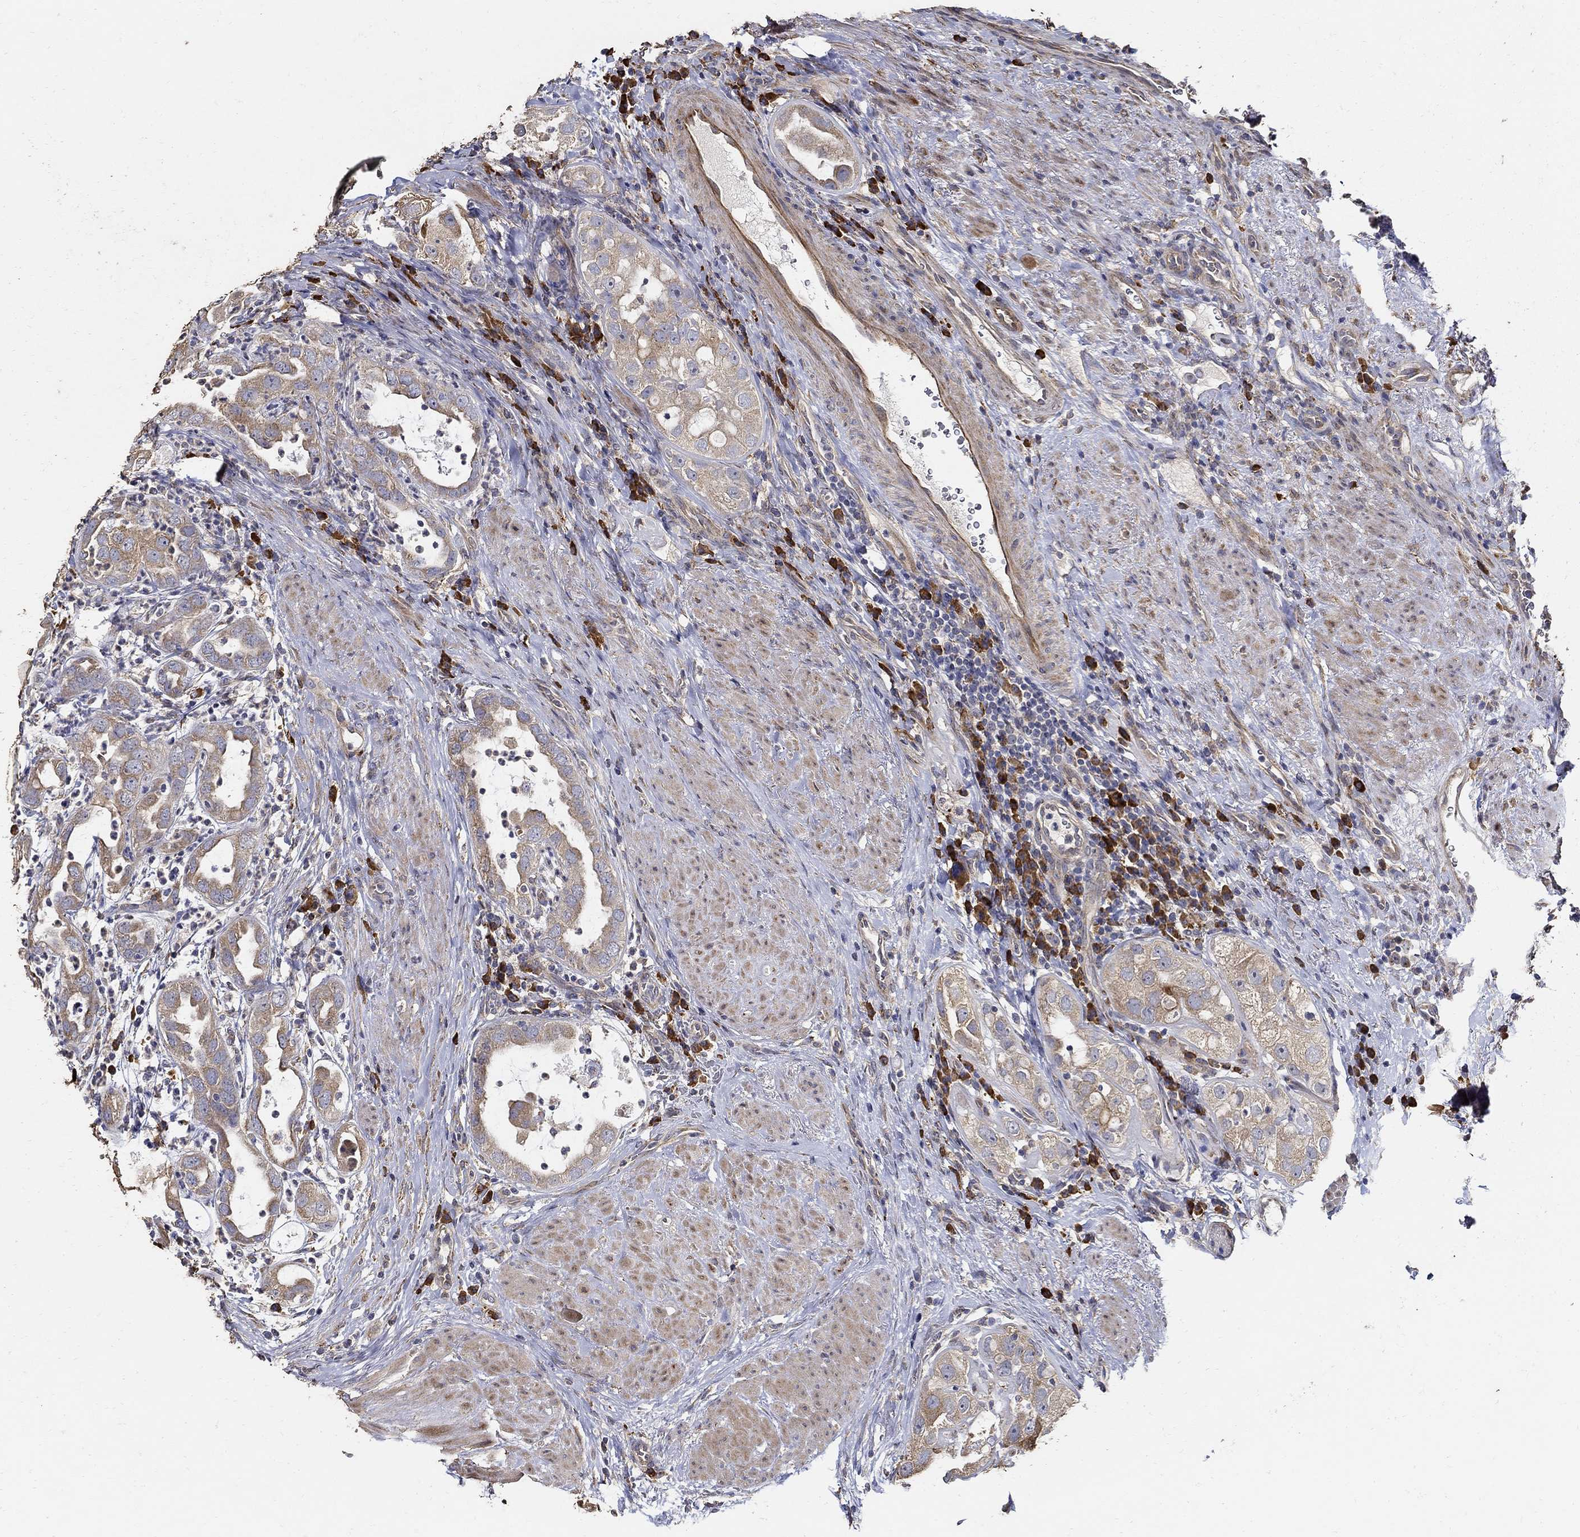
{"staining": {"intensity": "moderate", "quantity": ">75%", "location": "cytoplasmic/membranous"}, "tissue": "urothelial cancer", "cell_type": "Tumor cells", "image_type": "cancer", "snomed": [{"axis": "morphology", "description": "Urothelial carcinoma, High grade"}, {"axis": "topography", "description": "Urinary bladder"}], "caption": "A histopathology image of urothelial cancer stained for a protein displays moderate cytoplasmic/membranous brown staining in tumor cells.", "gene": "EMILIN3", "patient": {"sex": "female", "age": 41}}